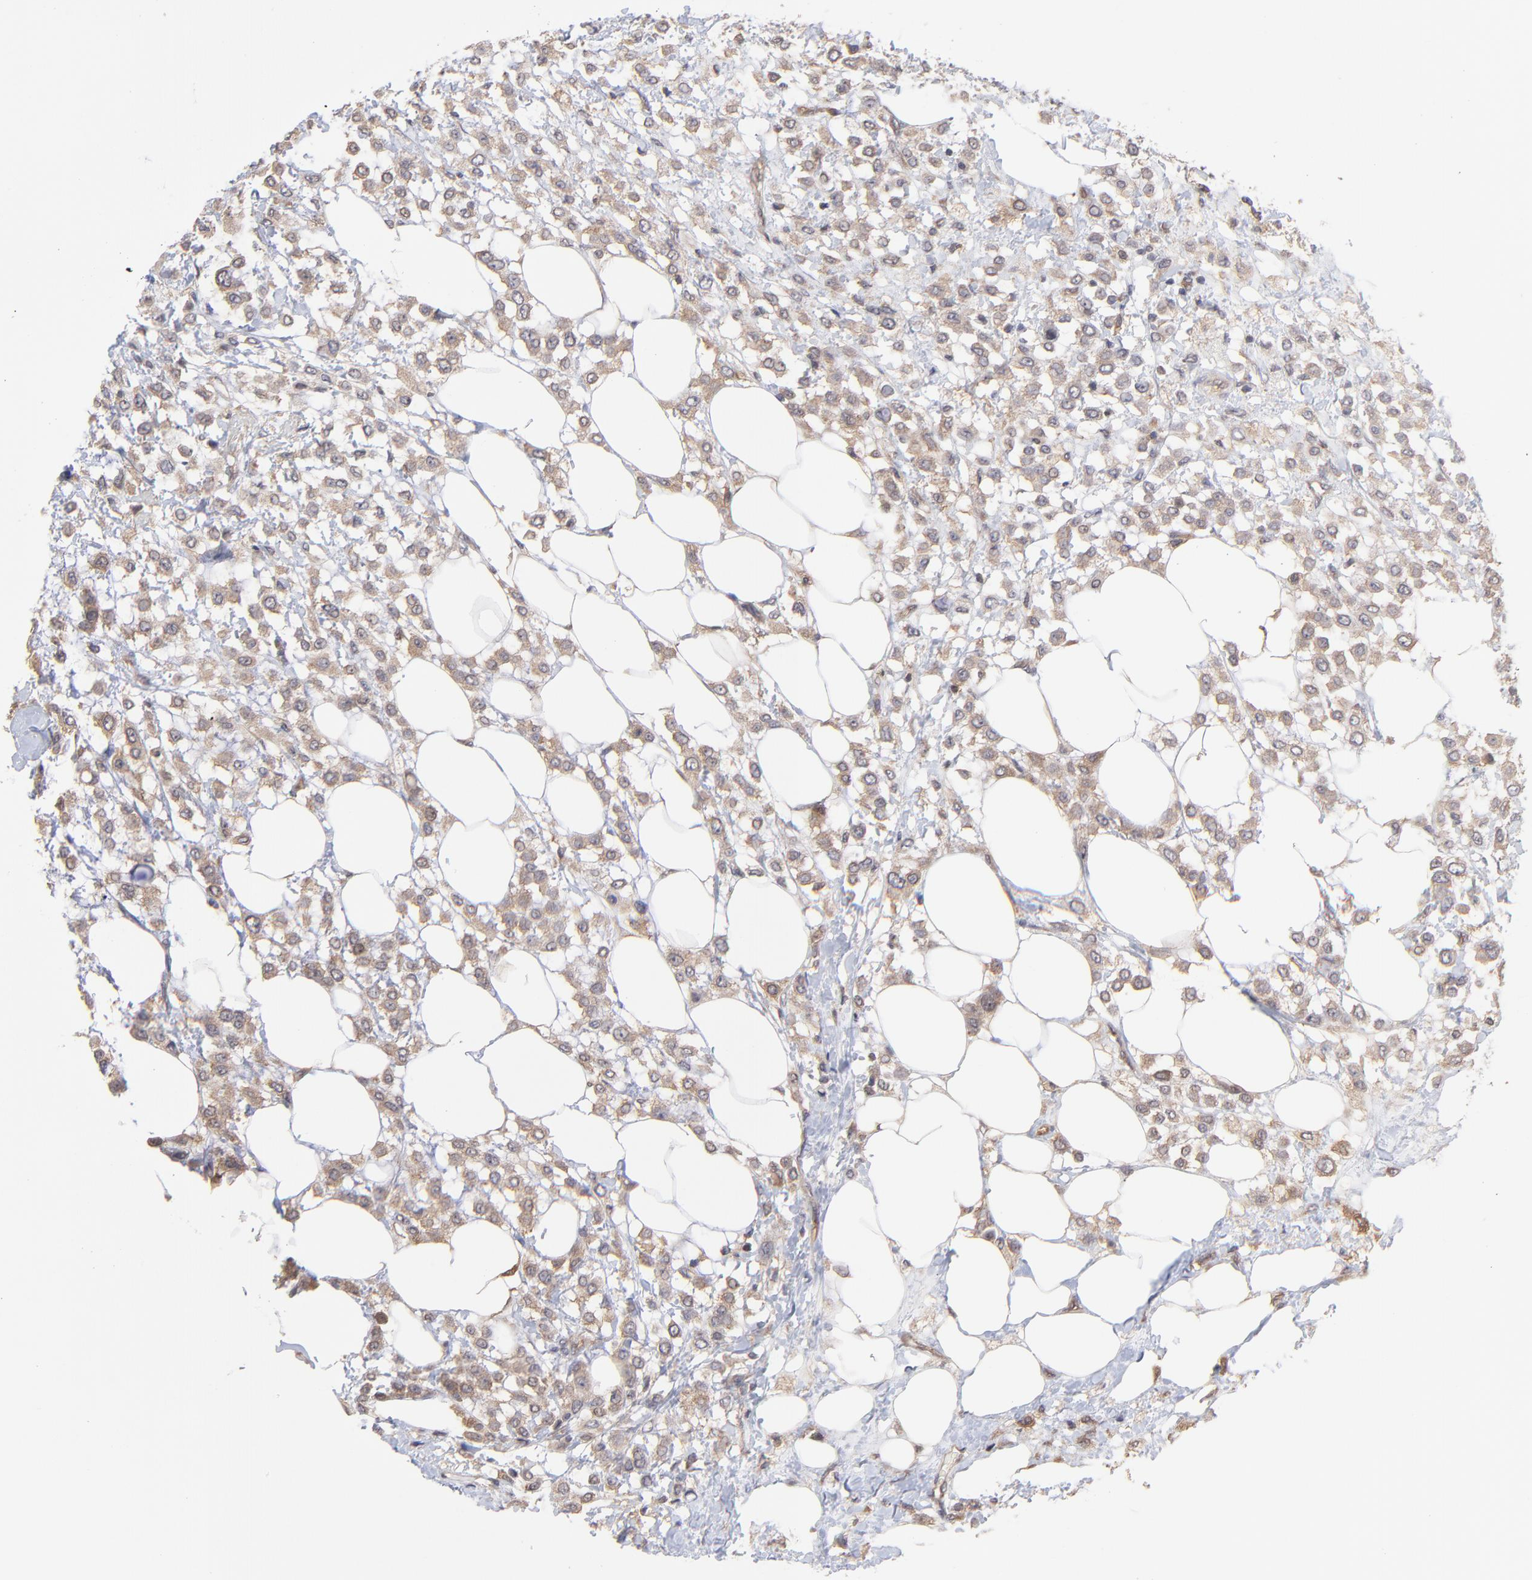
{"staining": {"intensity": "weak", "quantity": ">75%", "location": "cytoplasmic/membranous"}, "tissue": "breast cancer", "cell_type": "Tumor cells", "image_type": "cancer", "snomed": [{"axis": "morphology", "description": "Lobular carcinoma"}, {"axis": "topography", "description": "Breast"}], "caption": "Protein analysis of breast cancer (lobular carcinoma) tissue reveals weak cytoplasmic/membranous expression in about >75% of tumor cells. (DAB IHC, brown staining for protein, blue staining for nuclei).", "gene": "GART", "patient": {"sex": "female", "age": 85}}